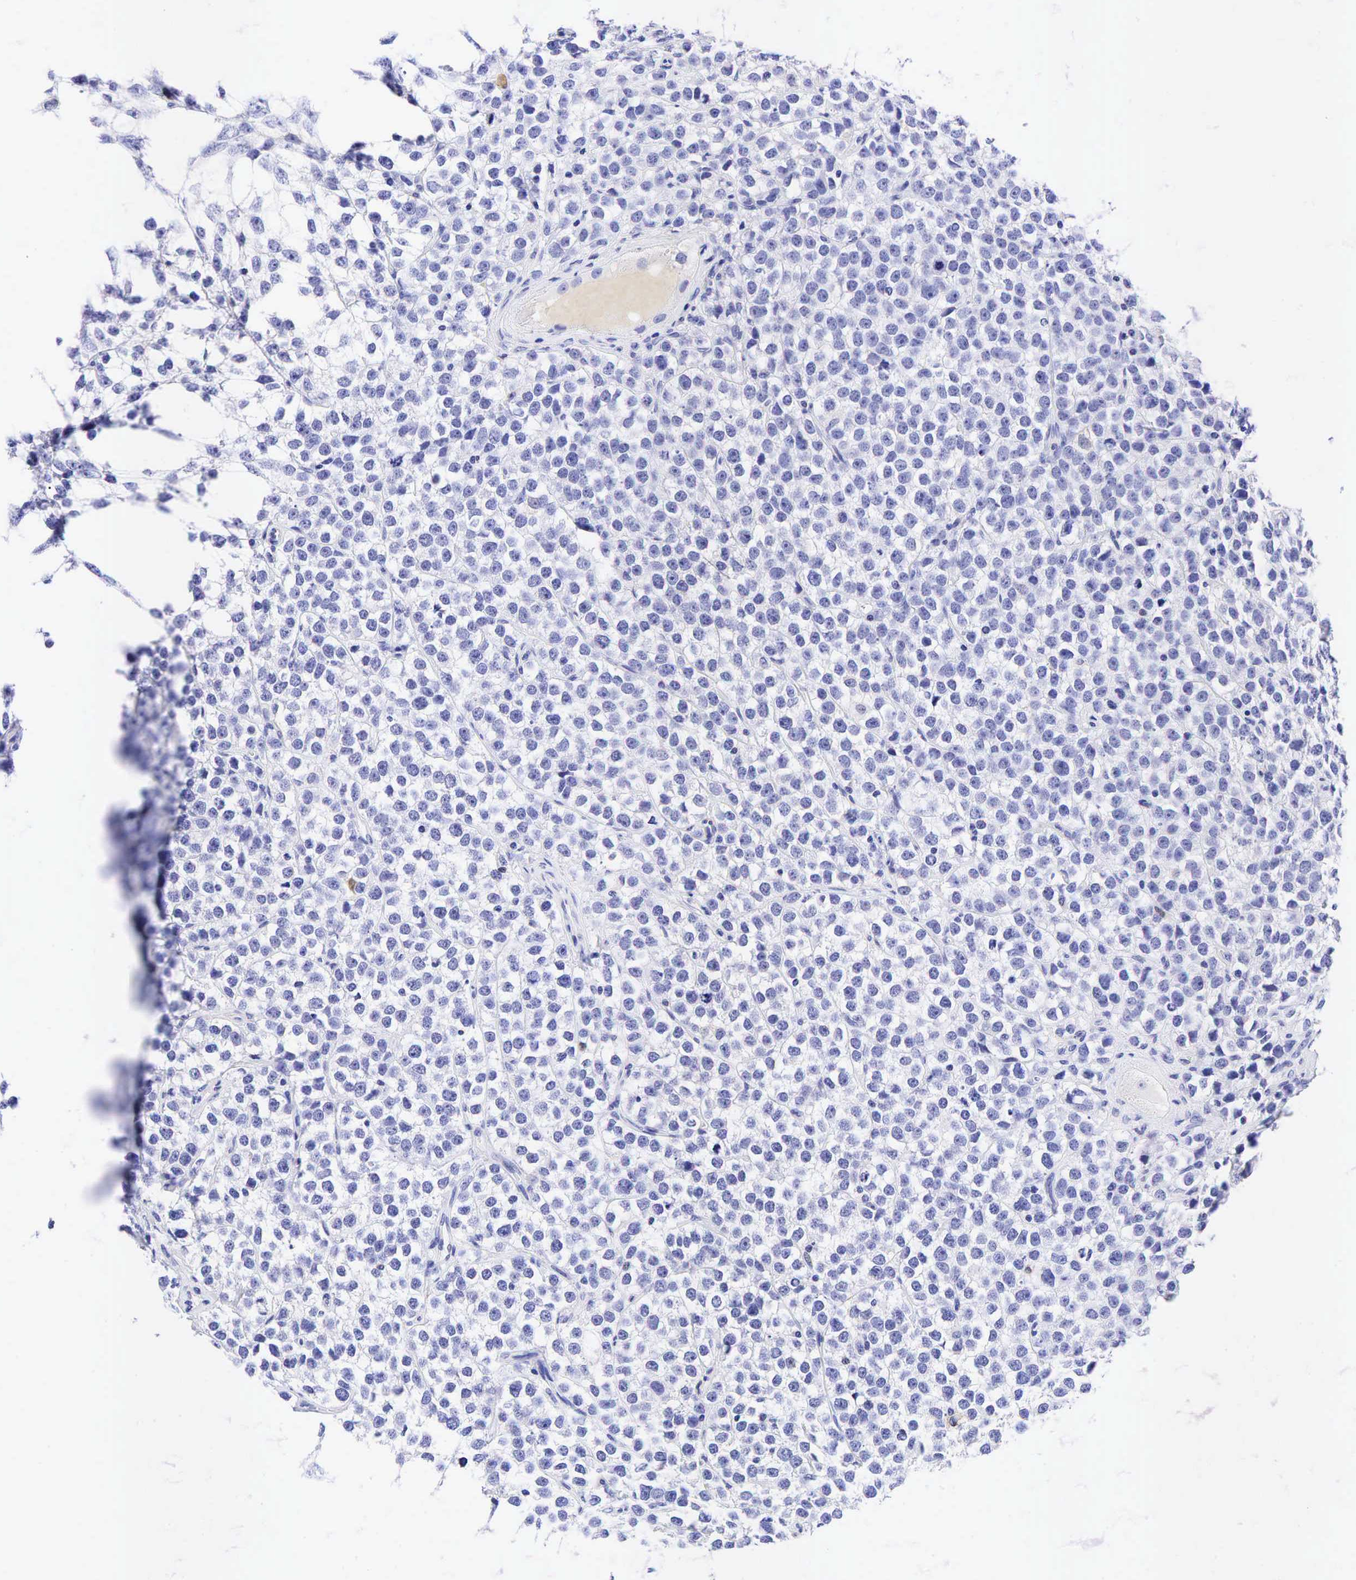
{"staining": {"intensity": "negative", "quantity": "none", "location": "none"}, "tissue": "testis cancer", "cell_type": "Tumor cells", "image_type": "cancer", "snomed": [{"axis": "morphology", "description": "Seminoma, NOS"}, {"axis": "topography", "description": "Testis"}], "caption": "IHC histopathology image of testis cancer stained for a protein (brown), which demonstrates no expression in tumor cells.", "gene": "TNFRSF8", "patient": {"sex": "male", "age": 25}}